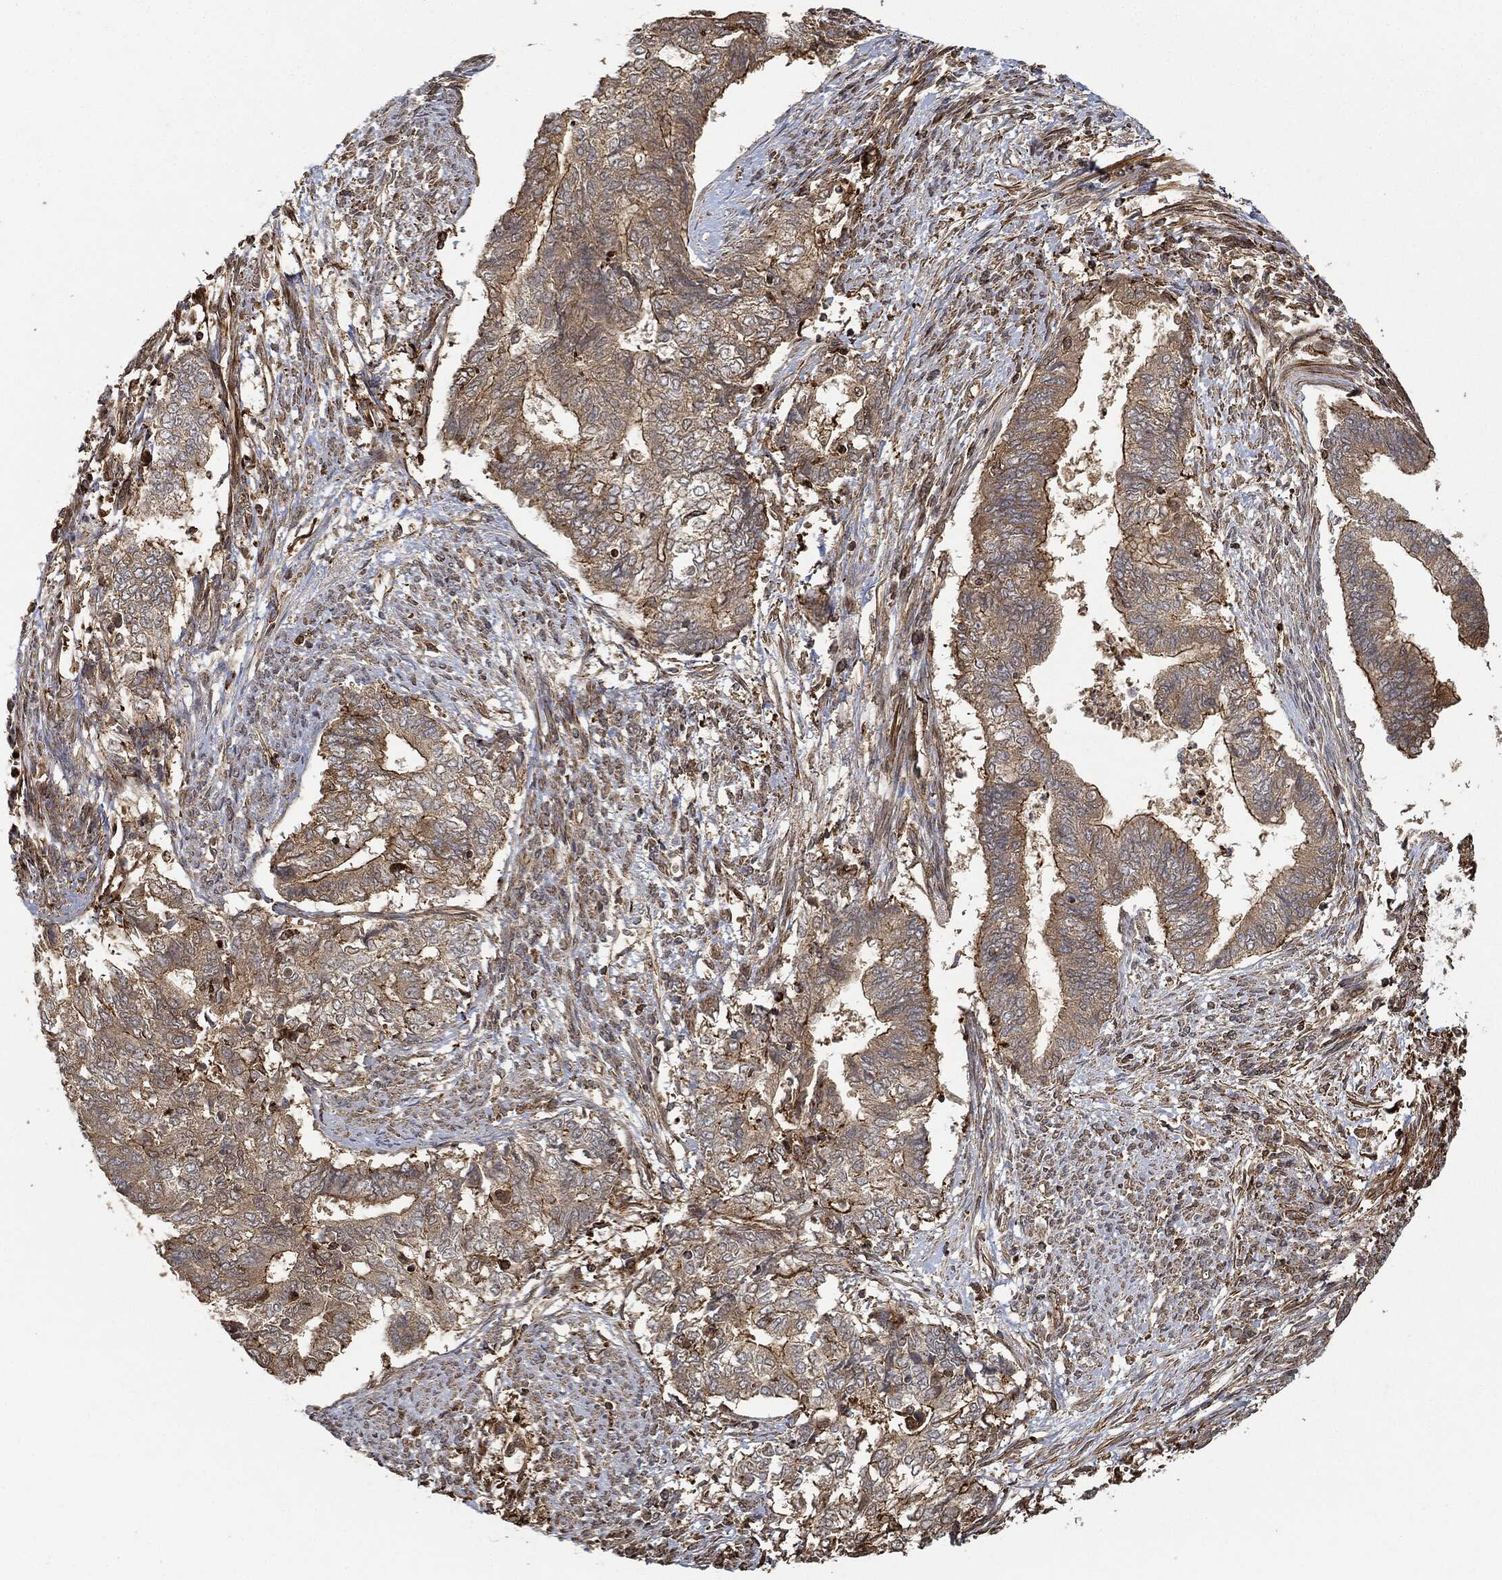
{"staining": {"intensity": "strong", "quantity": "<25%", "location": "cytoplasmic/membranous"}, "tissue": "endometrial cancer", "cell_type": "Tumor cells", "image_type": "cancer", "snomed": [{"axis": "morphology", "description": "Adenocarcinoma, NOS"}, {"axis": "topography", "description": "Endometrium"}], "caption": "Protein expression analysis of human endometrial adenocarcinoma reveals strong cytoplasmic/membranous staining in about <25% of tumor cells. Immunohistochemistry stains the protein of interest in brown and the nuclei are stained blue.", "gene": "TPT1", "patient": {"sex": "female", "age": 65}}